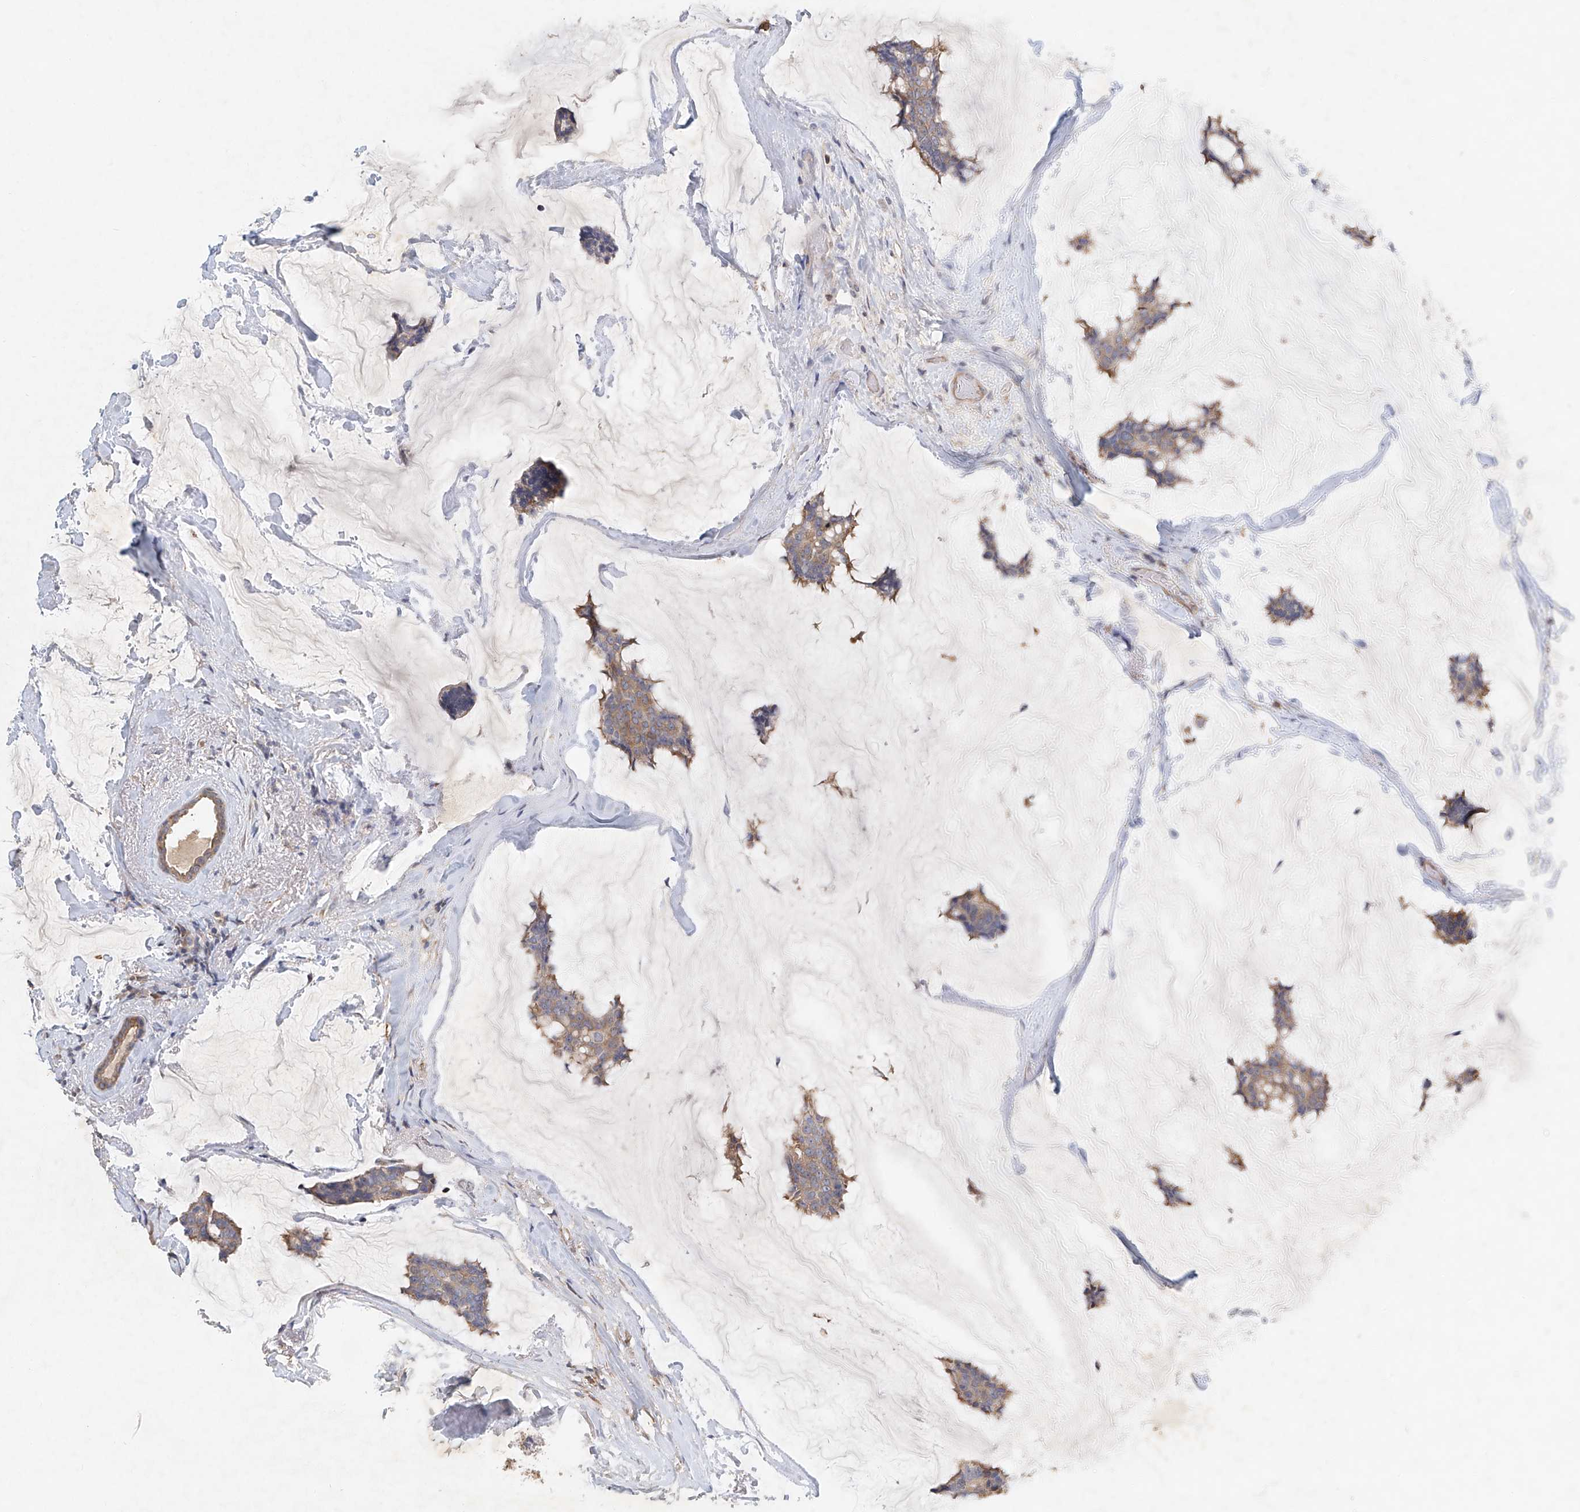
{"staining": {"intensity": "moderate", "quantity": ">75%", "location": "cytoplasmic/membranous"}, "tissue": "breast cancer", "cell_type": "Tumor cells", "image_type": "cancer", "snomed": [{"axis": "morphology", "description": "Duct carcinoma"}, {"axis": "topography", "description": "Breast"}], "caption": "Immunohistochemical staining of human breast cancer (intraductal carcinoma) reveals medium levels of moderate cytoplasmic/membranous staining in approximately >75% of tumor cells. (DAB IHC, brown staining for protein, blue staining for nuclei).", "gene": "CARMIL1", "patient": {"sex": "female", "age": 93}}